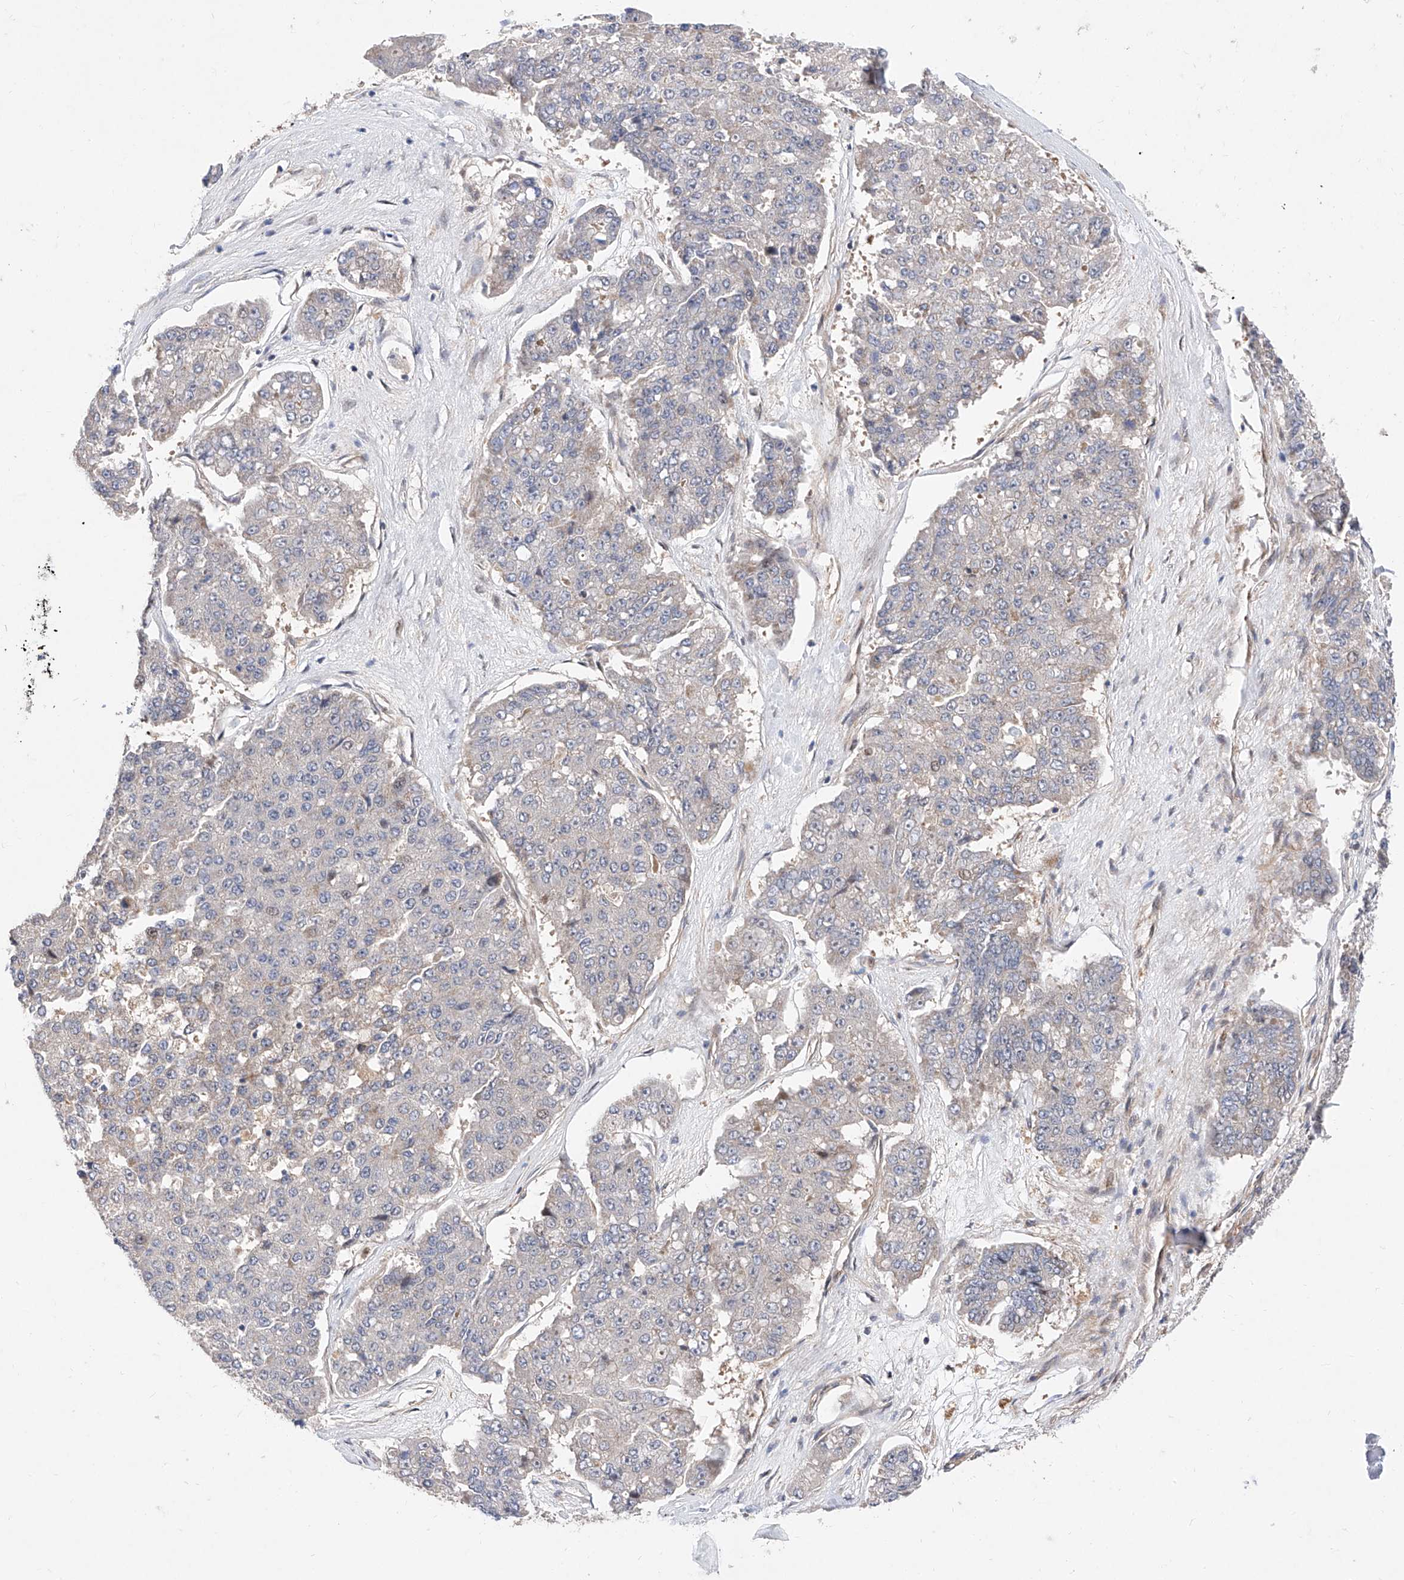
{"staining": {"intensity": "negative", "quantity": "none", "location": "none"}, "tissue": "pancreatic cancer", "cell_type": "Tumor cells", "image_type": "cancer", "snomed": [{"axis": "morphology", "description": "Adenocarcinoma, NOS"}, {"axis": "topography", "description": "Pancreas"}], "caption": "A high-resolution histopathology image shows immunohistochemistry (IHC) staining of pancreatic cancer (adenocarcinoma), which displays no significant staining in tumor cells.", "gene": "FUCA2", "patient": {"sex": "male", "age": 50}}